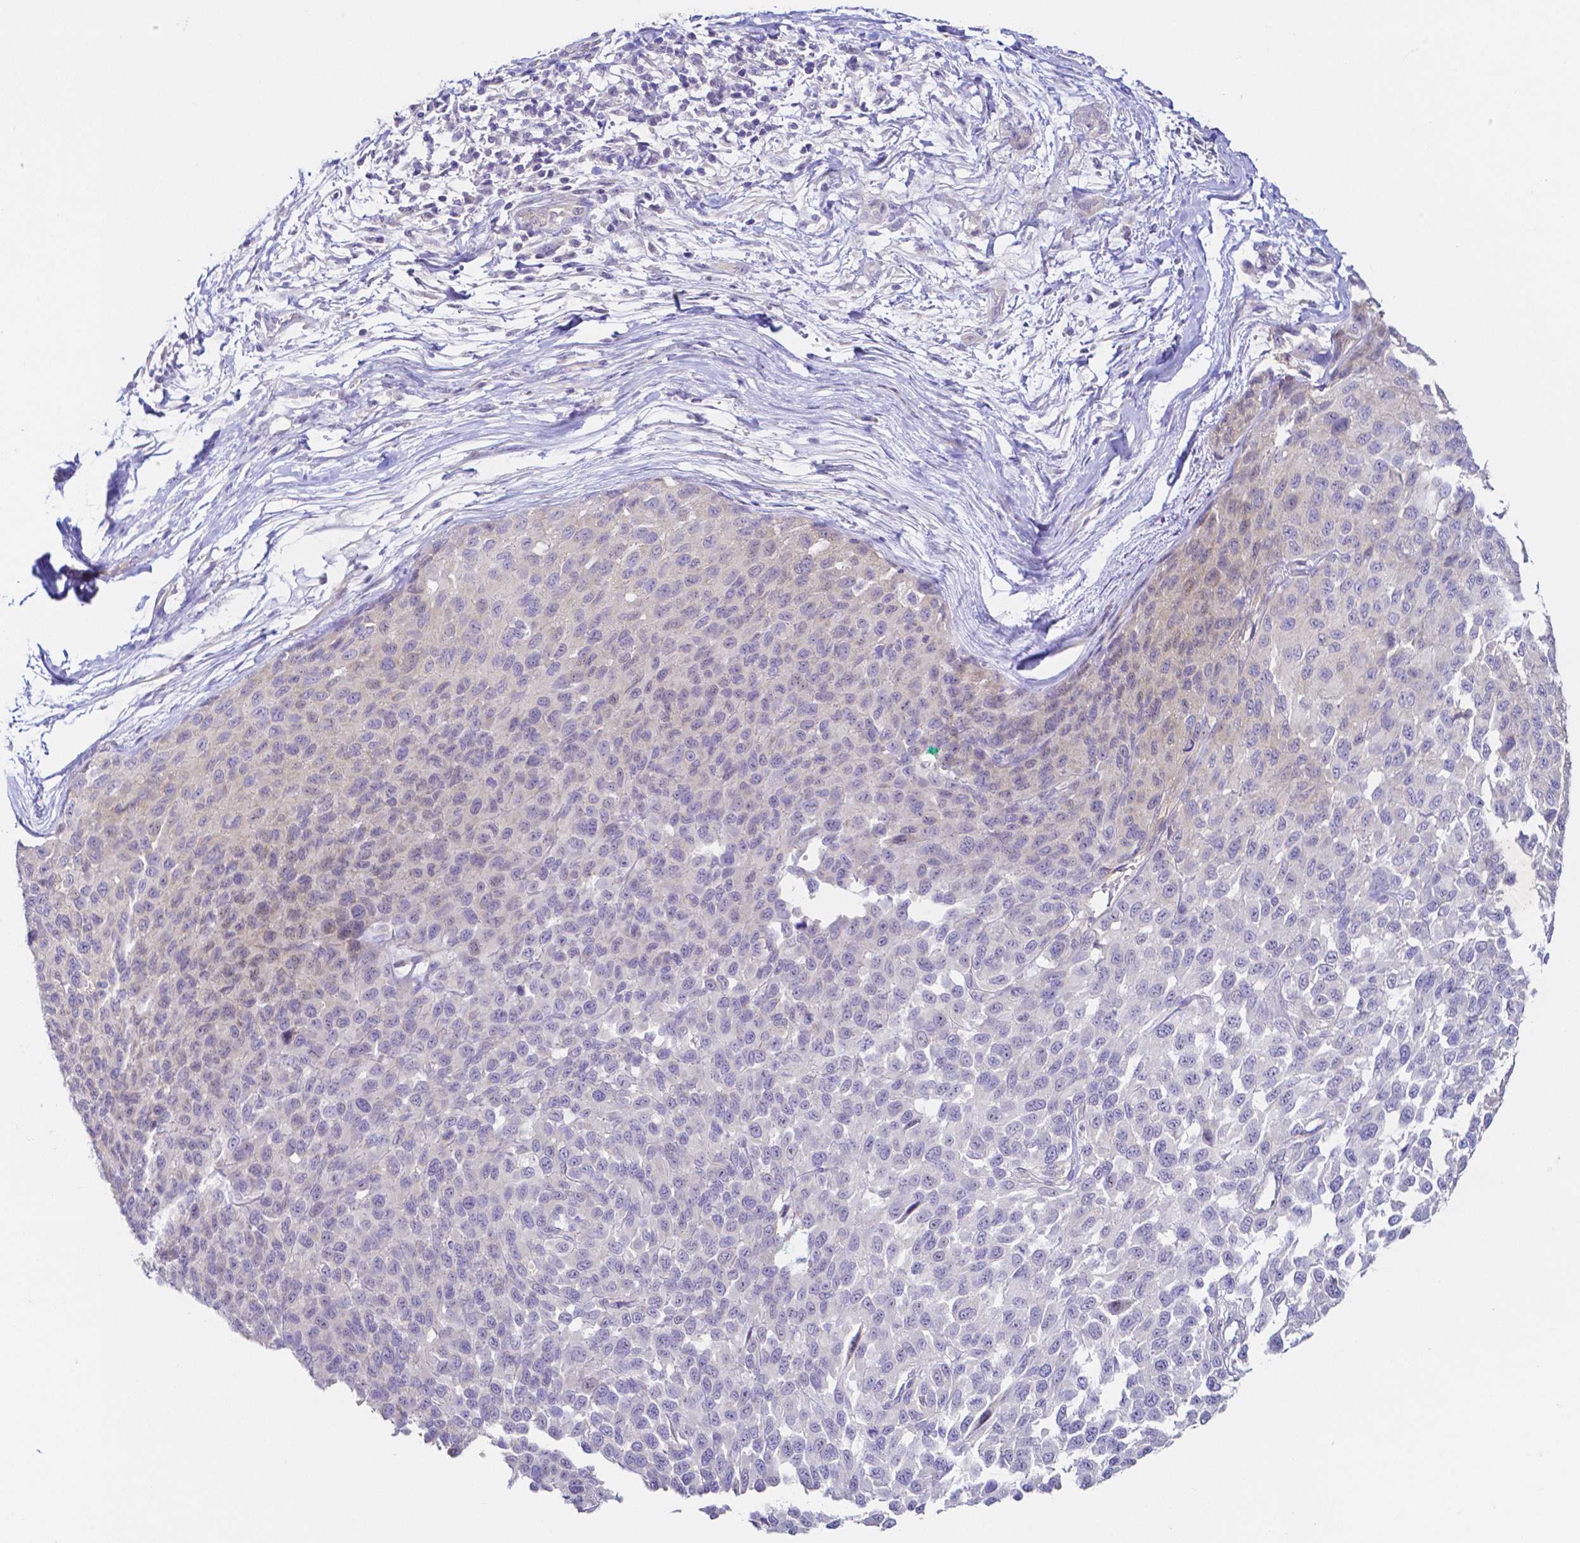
{"staining": {"intensity": "negative", "quantity": "none", "location": "none"}, "tissue": "melanoma", "cell_type": "Tumor cells", "image_type": "cancer", "snomed": [{"axis": "morphology", "description": "Malignant melanoma, NOS"}, {"axis": "topography", "description": "Skin"}], "caption": "Immunohistochemical staining of human melanoma shows no significant staining in tumor cells. (Brightfield microscopy of DAB immunohistochemistry at high magnification).", "gene": "PKP3", "patient": {"sex": "male", "age": 62}}